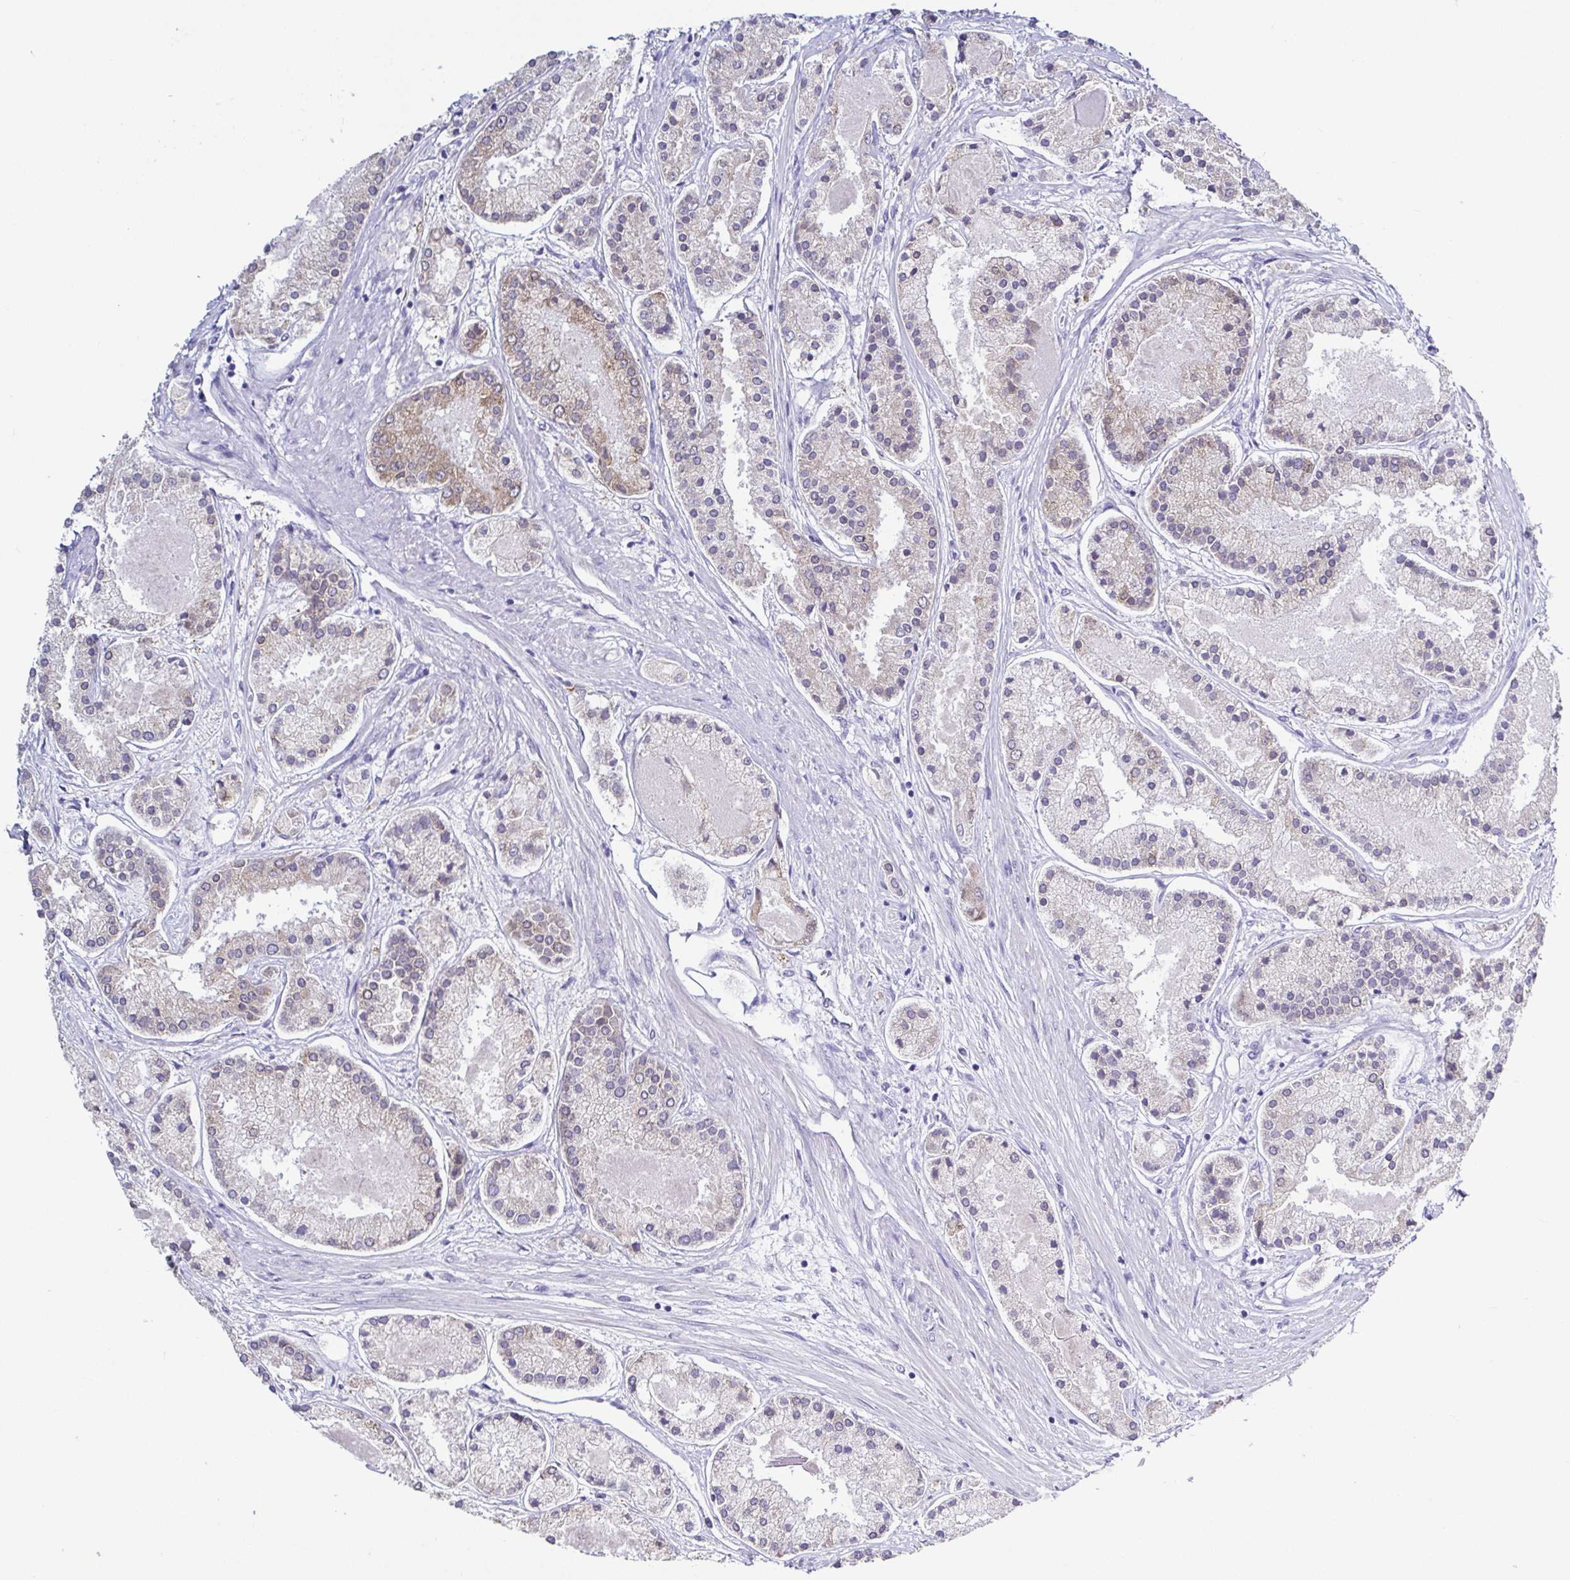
{"staining": {"intensity": "weak", "quantity": "25%-75%", "location": "cytoplasmic/membranous"}, "tissue": "prostate cancer", "cell_type": "Tumor cells", "image_type": "cancer", "snomed": [{"axis": "morphology", "description": "Adenocarcinoma, High grade"}, {"axis": "topography", "description": "Prostate"}], "caption": "Protein expression analysis of human adenocarcinoma (high-grade) (prostate) reveals weak cytoplasmic/membranous expression in approximately 25%-75% of tumor cells.", "gene": "RDH11", "patient": {"sex": "male", "age": 67}}